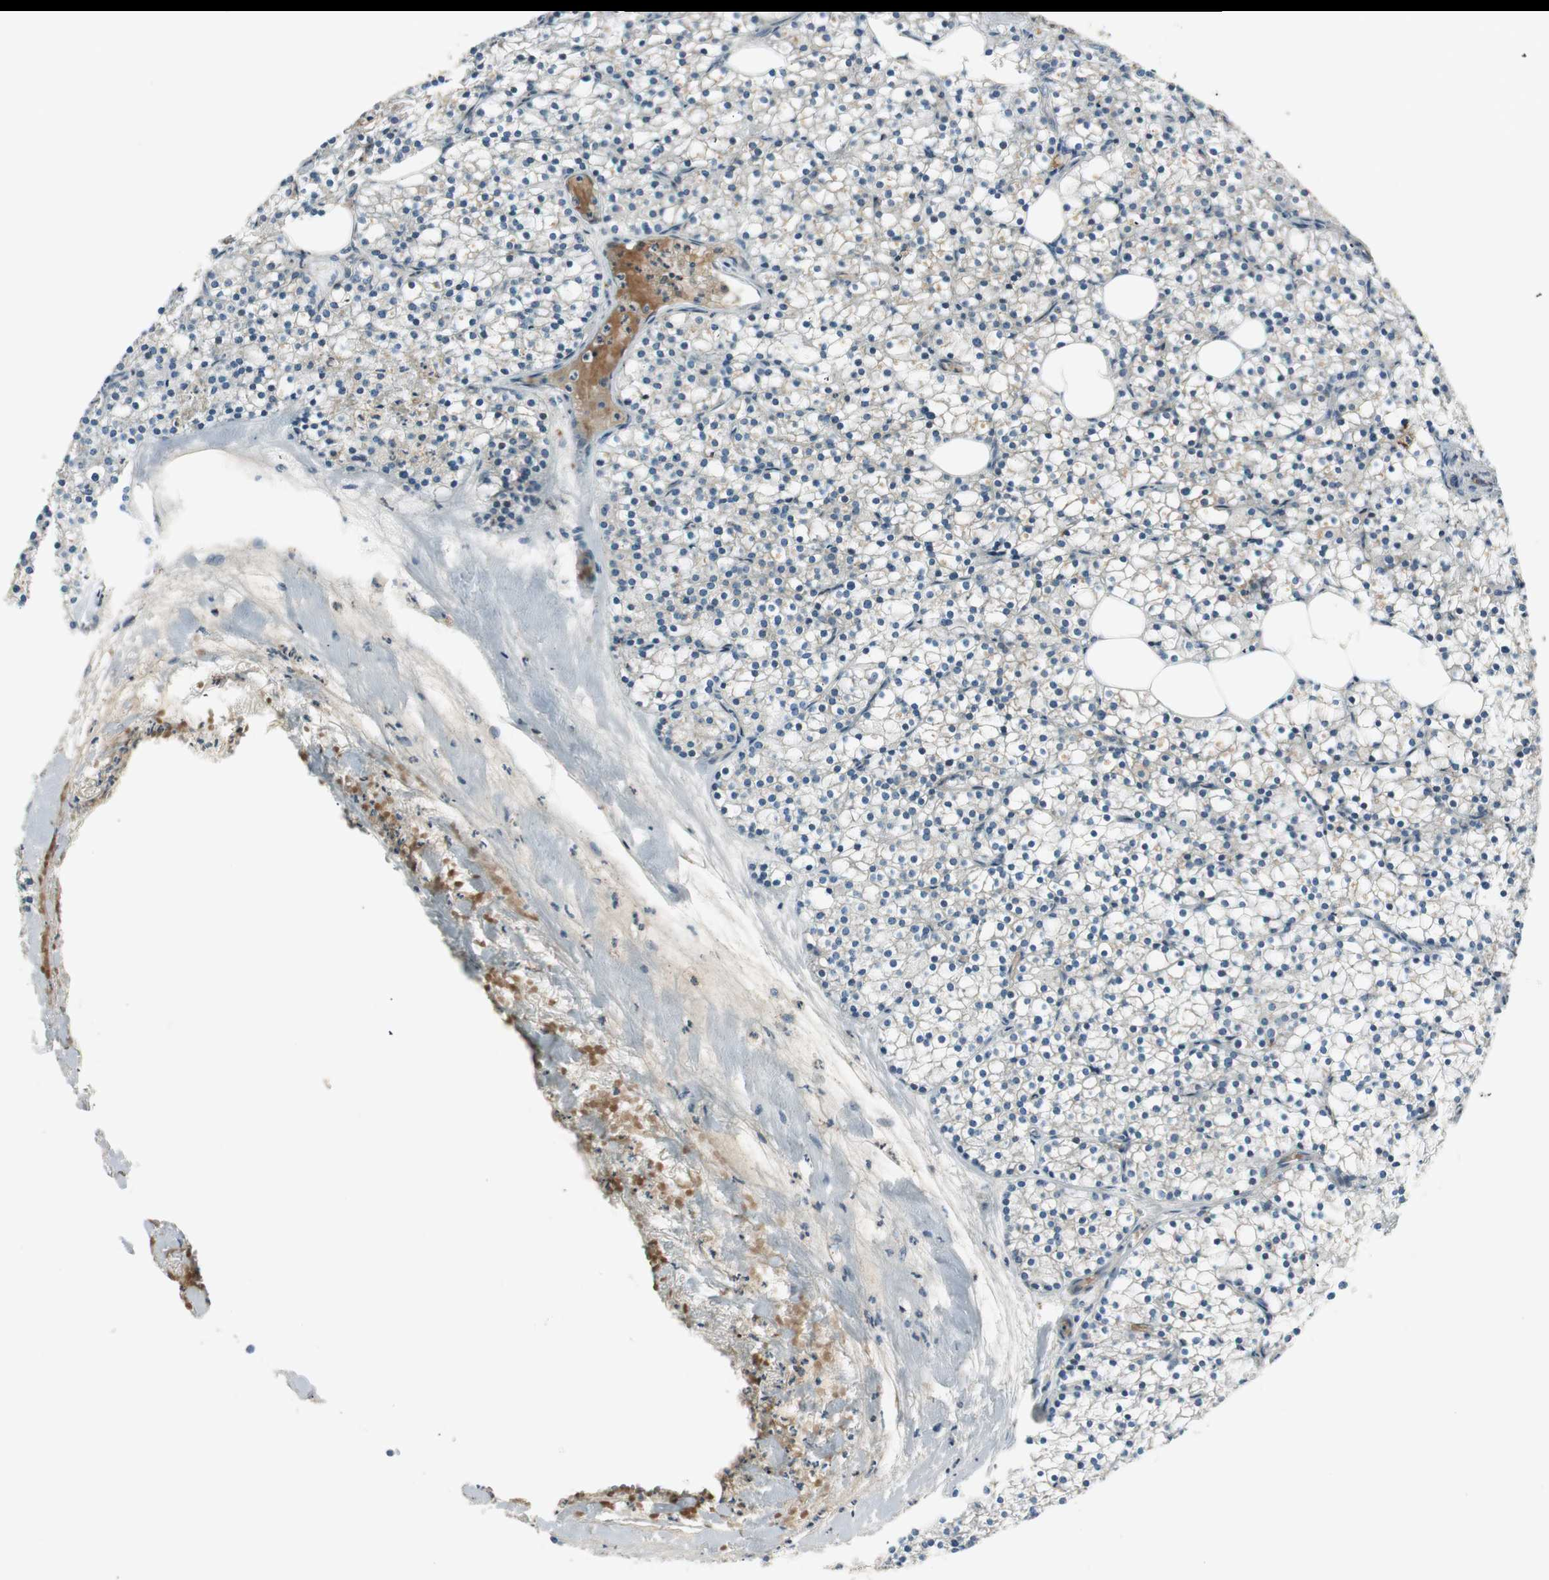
{"staining": {"intensity": "negative", "quantity": "none", "location": "none"}, "tissue": "parathyroid gland", "cell_type": "Glandular cells", "image_type": "normal", "snomed": [{"axis": "morphology", "description": "Normal tissue, NOS"}, {"axis": "topography", "description": "Parathyroid gland"}], "caption": "High power microscopy image of an immunohistochemistry (IHC) image of benign parathyroid gland, revealing no significant expression in glandular cells. (Stains: DAB (3,3'-diaminobenzidine) IHC with hematoxylin counter stain, Microscopy: brightfield microscopy at high magnification).", "gene": "CGRRF1", "patient": {"sex": "female", "age": 63}}